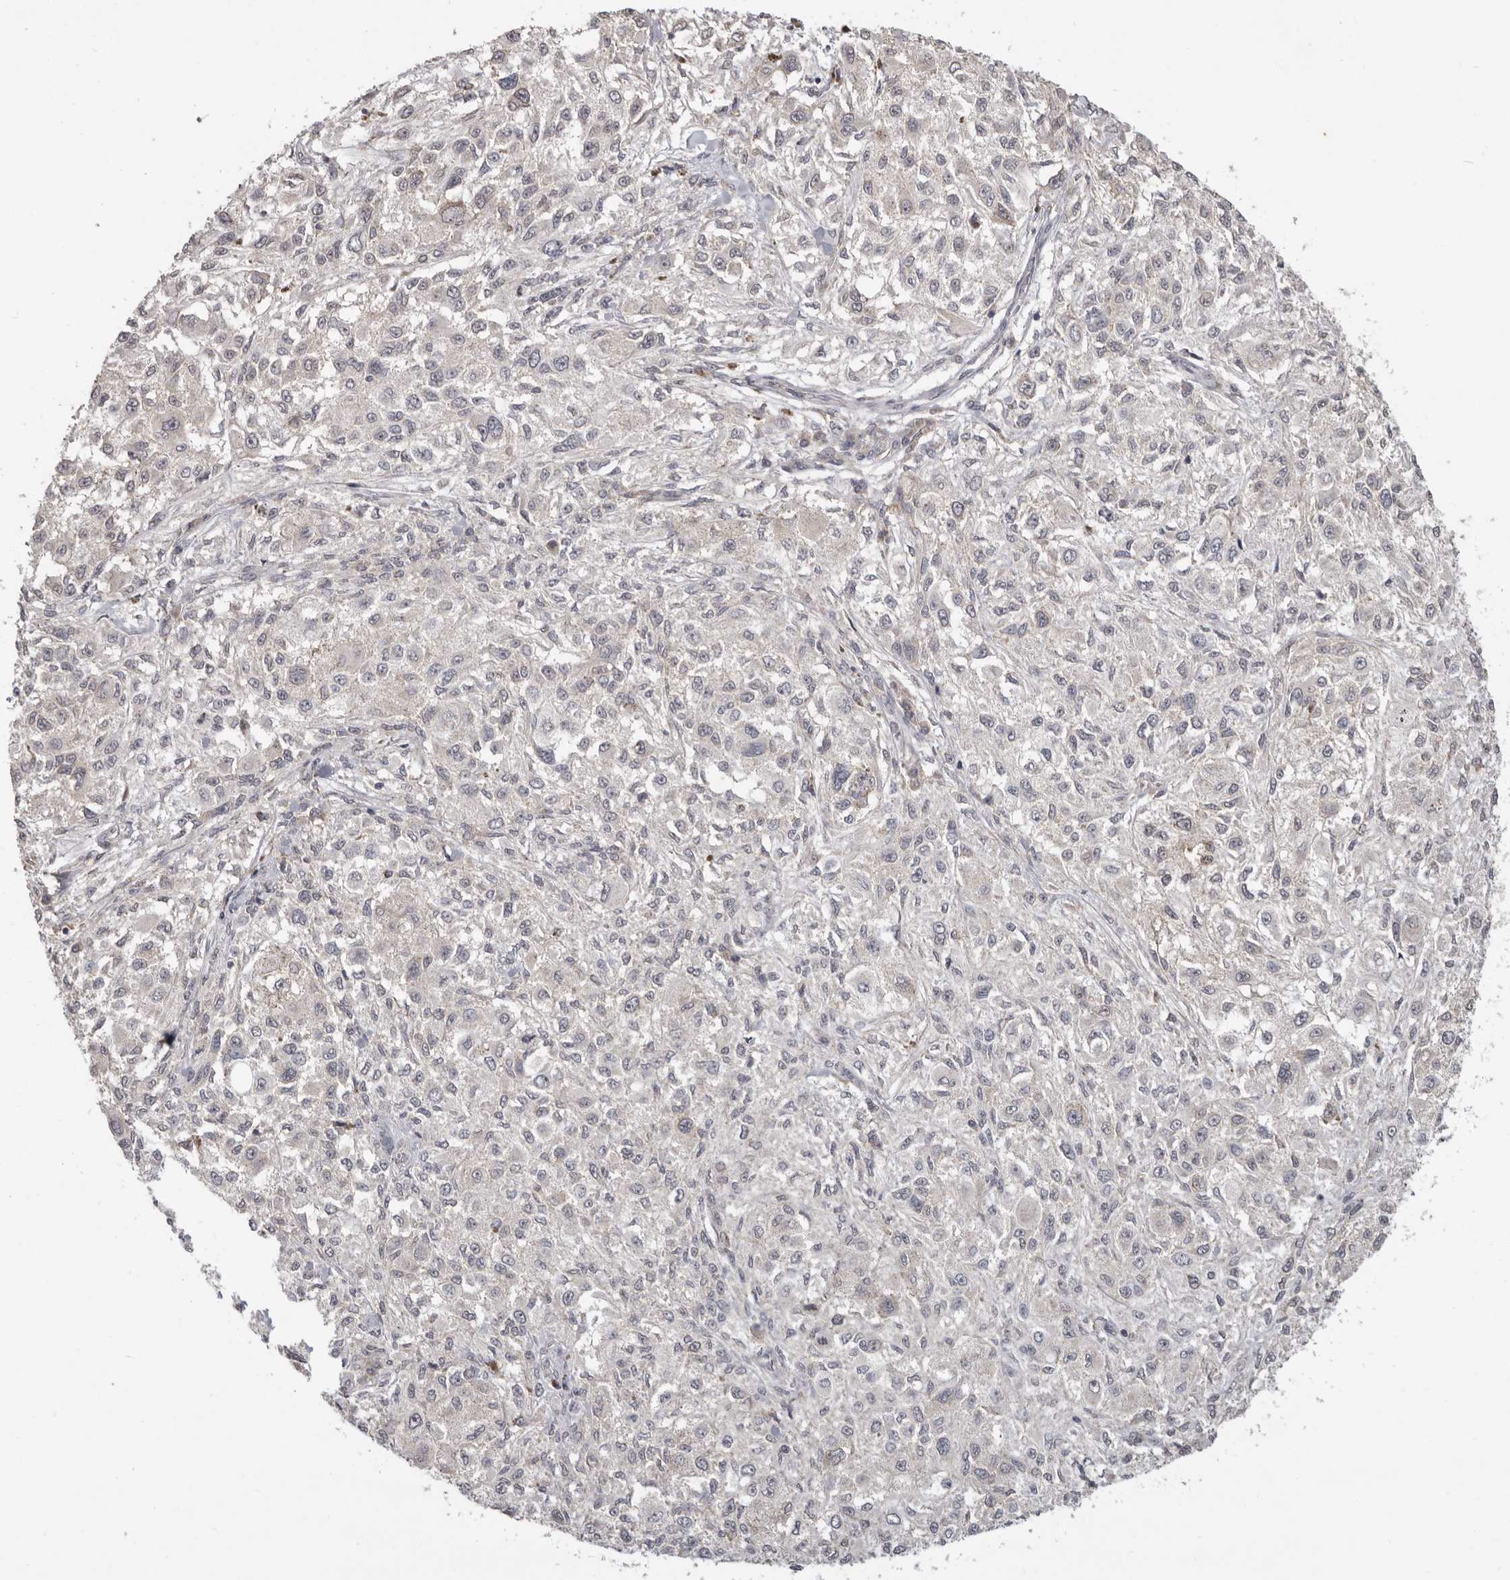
{"staining": {"intensity": "negative", "quantity": "none", "location": "none"}, "tissue": "melanoma", "cell_type": "Tumor cells", "image_type": "cancer", "snomed": [{"axis": "morphology", "description": "Necrosis, NOS"}, {"axis": "morphology", "description": "Malignant melanoma, NOS"}, {"axis": "topography", "description": "Skin"}], "caption": "This photomicrograph is of melanoma stained with immunohistochemistry (IHC) to label a protein in brown with the nuclei are counter-stained blue. There is no positivity in tumor cells.", "gene": "LINGO2", "patient": {"sex": "female", "age": 87}}